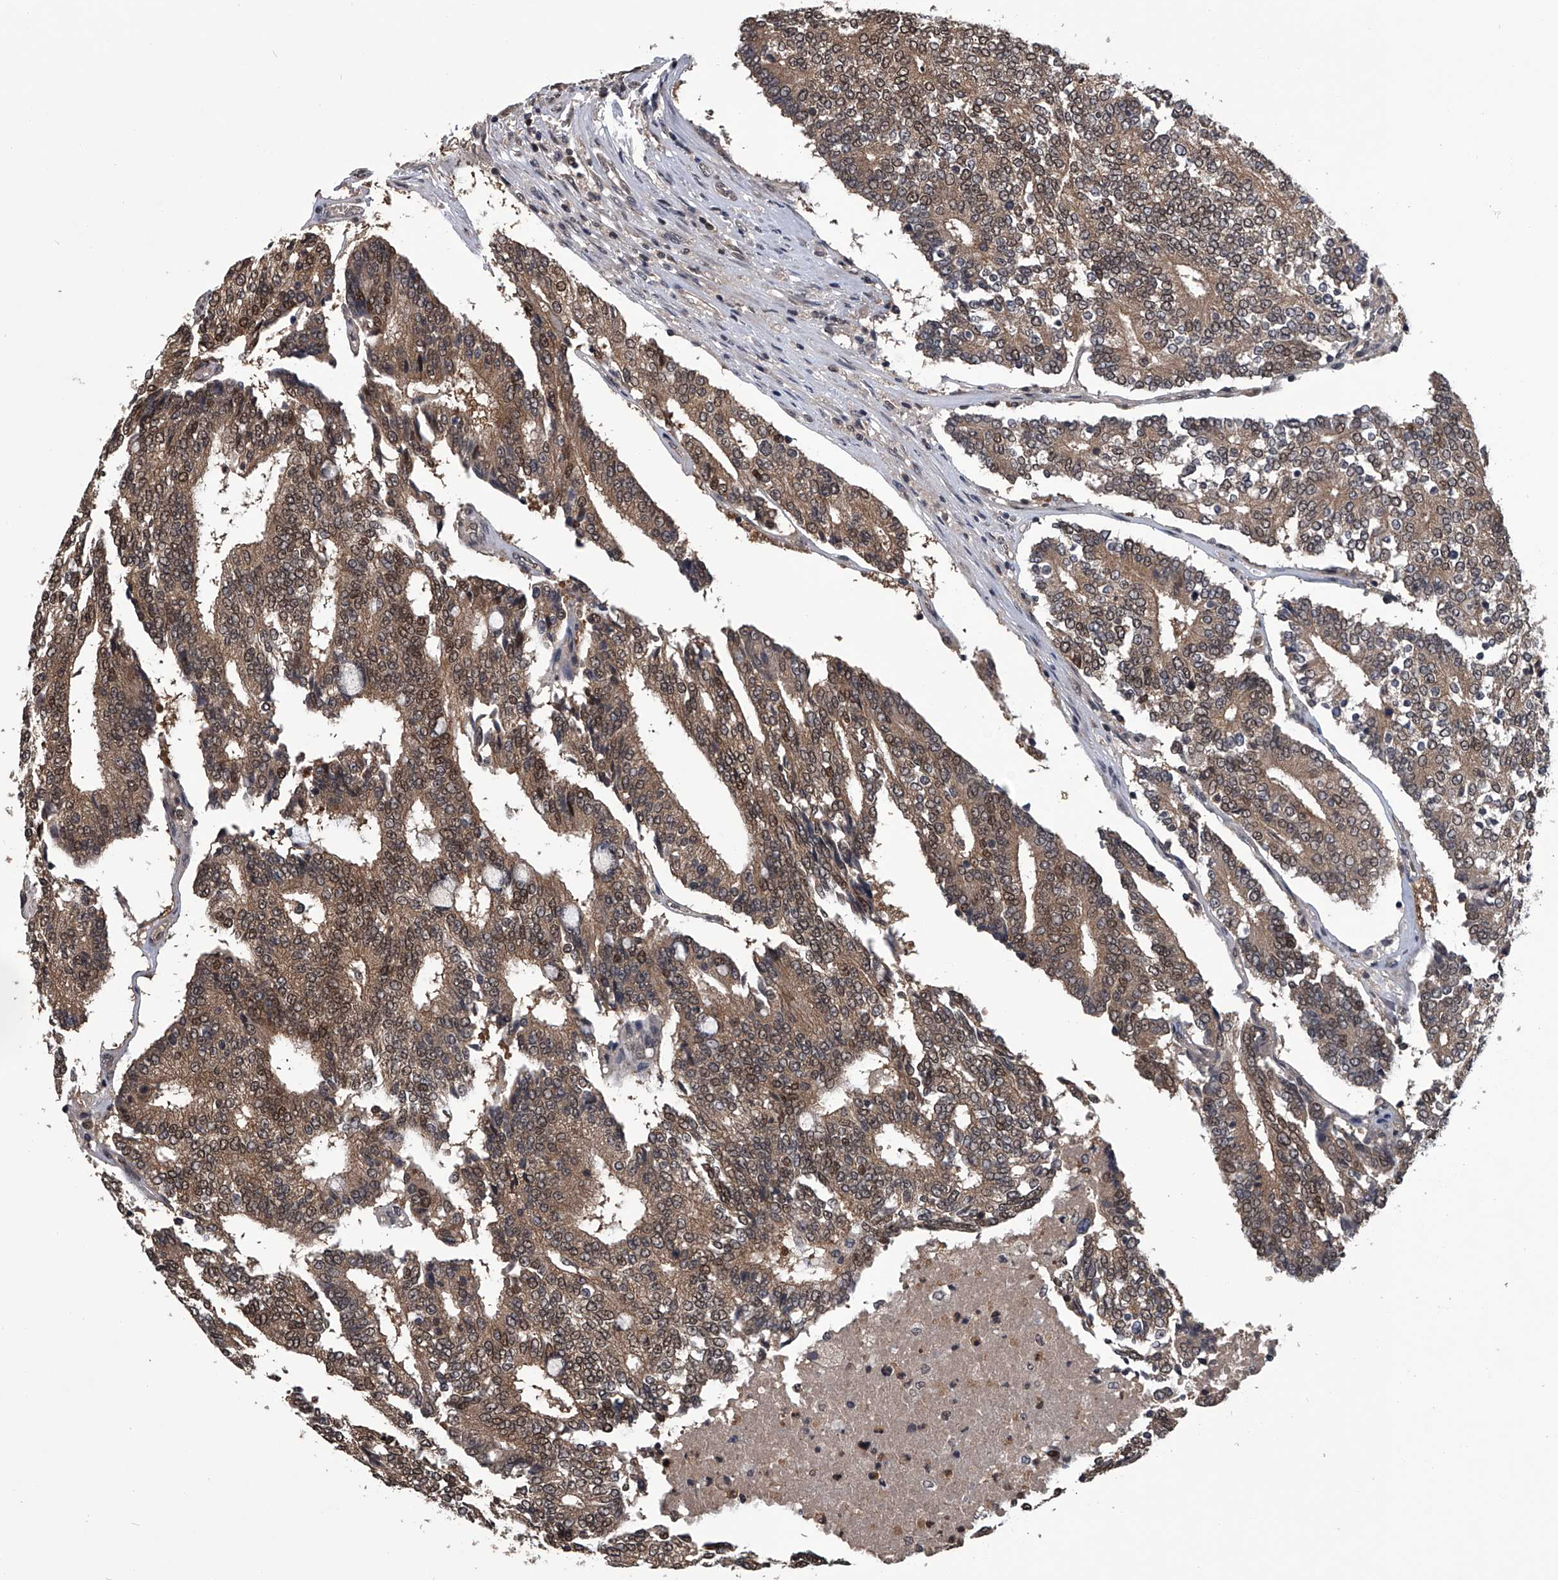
{"staining": {"intensity": "moderate", "quantity": ">75%", "location": "cytoplasmic/membranous,nuclear"}, "tissue": "prostate cancer", "cell_type": "Tumor cells", "image_type": "cancer", "snomed": [{"axis": "morphology", "description": "Normal tissue, NOS"}, {"axis": "morphology", "description": "Adenocarcinoma, High grade"}, {"axis": "topography", "description": "Prostate"}, {"axis": "topography", "description": "Seminal veicle"}], "caption": "Prostate adenocarcinoma (high-grade) stained with a protein marker exhibits moderate staining in tumor cells.", "gene": "TSNAX", "patient": {"sex": "male", "age": 55}}